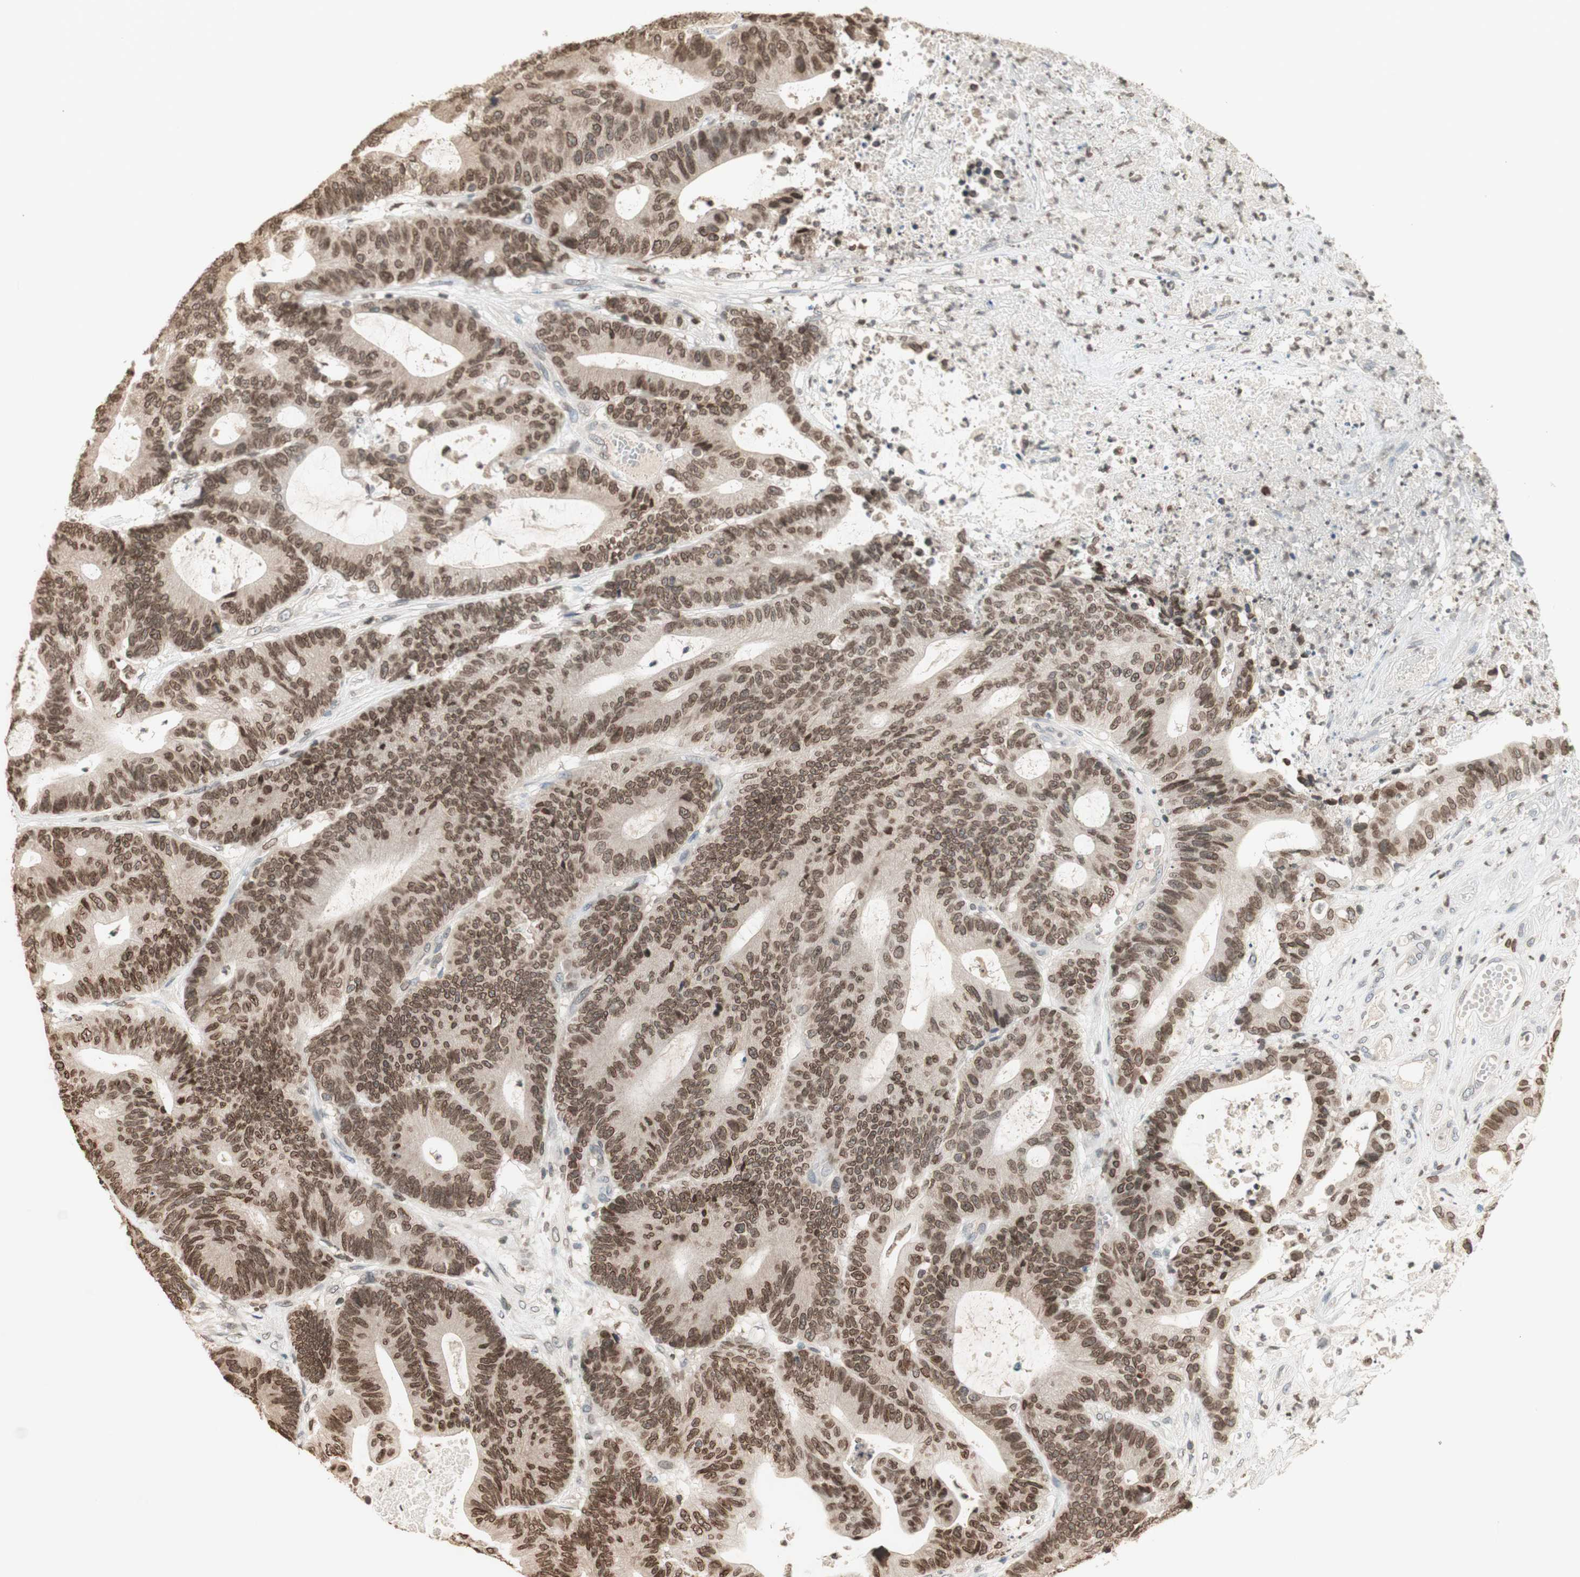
{"staining": {"intensity": "moderate", "quantity": ">75%", "location": "cytoplasmic/membranous,nuclear"}, "tissue": "colorectal cancer", "cell_type": "Tumor cells", "image_type": "cancer", "snomed": [{"axis": "morphology", "description": "Adenocarcinoma, NOS"}, {"axis": "topography", "description": "Colon"}], "caption": "Moderate cytoplasmic/membranous and nuclear staining for a protein is identified in about >75% of tumor cells of colorectal adenocarcinoma using immunohistochemistry.", "gene": "TMPO", "patient": {"sex": "female", "age": 84}}